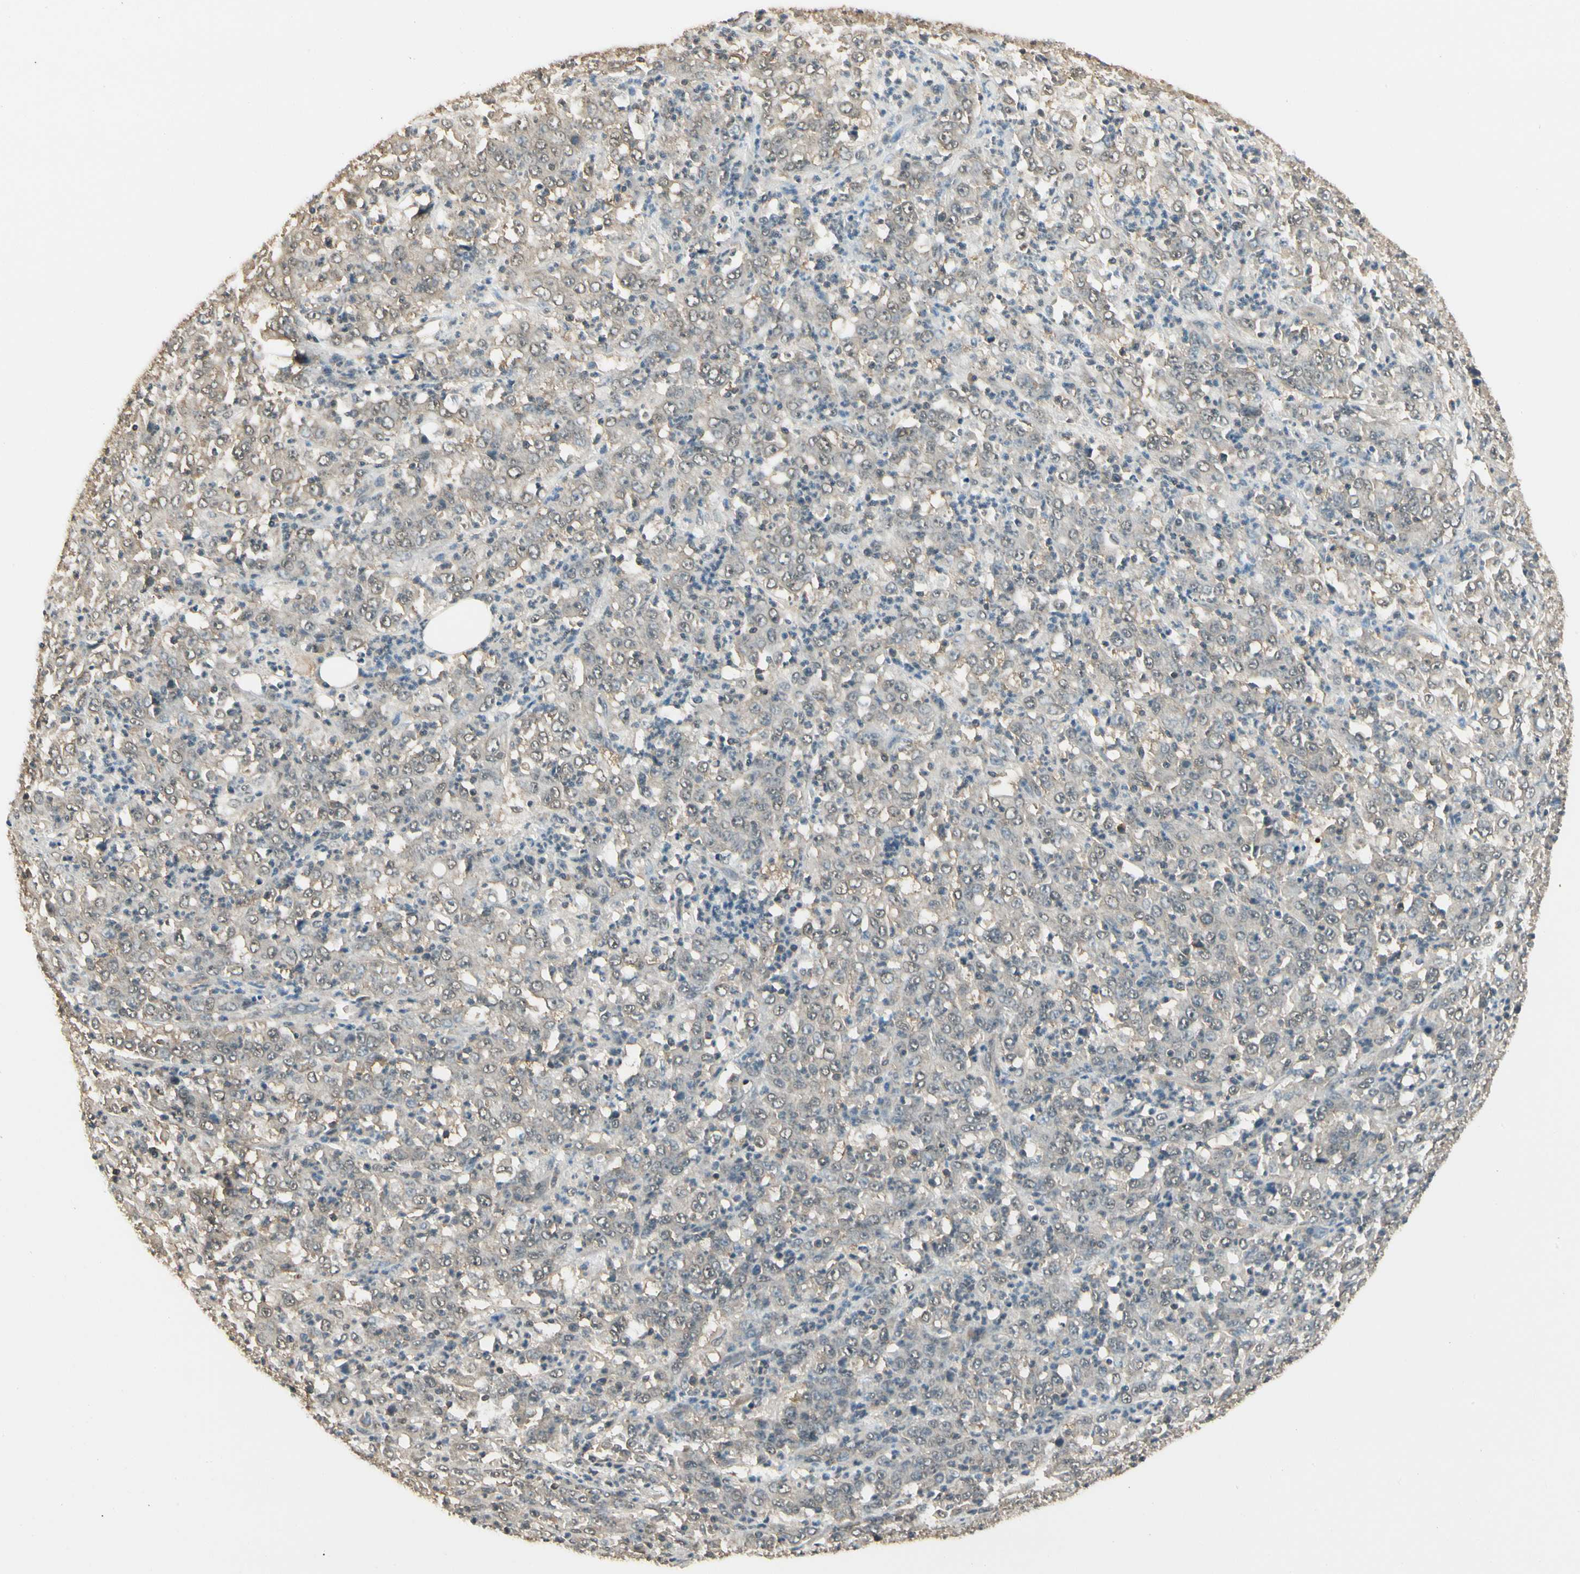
{"staining": {"intensity": "weak", "quantity": "25%-75%", "location": "cytoplasmic/membranous"}, "tissue": "stomach cancer", "cell_type": "Tumor cells", "image_type": "cancer", "snomed": [{"axis": "morphology", "description": "Adenocarcinoma, NOS"}, {"axis": "topography", "description": "Stomach, lower"}], "caption": "DAB immunohistochemical staining of human stomach cancer displays weak cytoplasmic/membranous protein positivity in about 25%-75% of tumor cells.", "gene": "SGCA", "patient": {"sex": "female", "age": 71}}